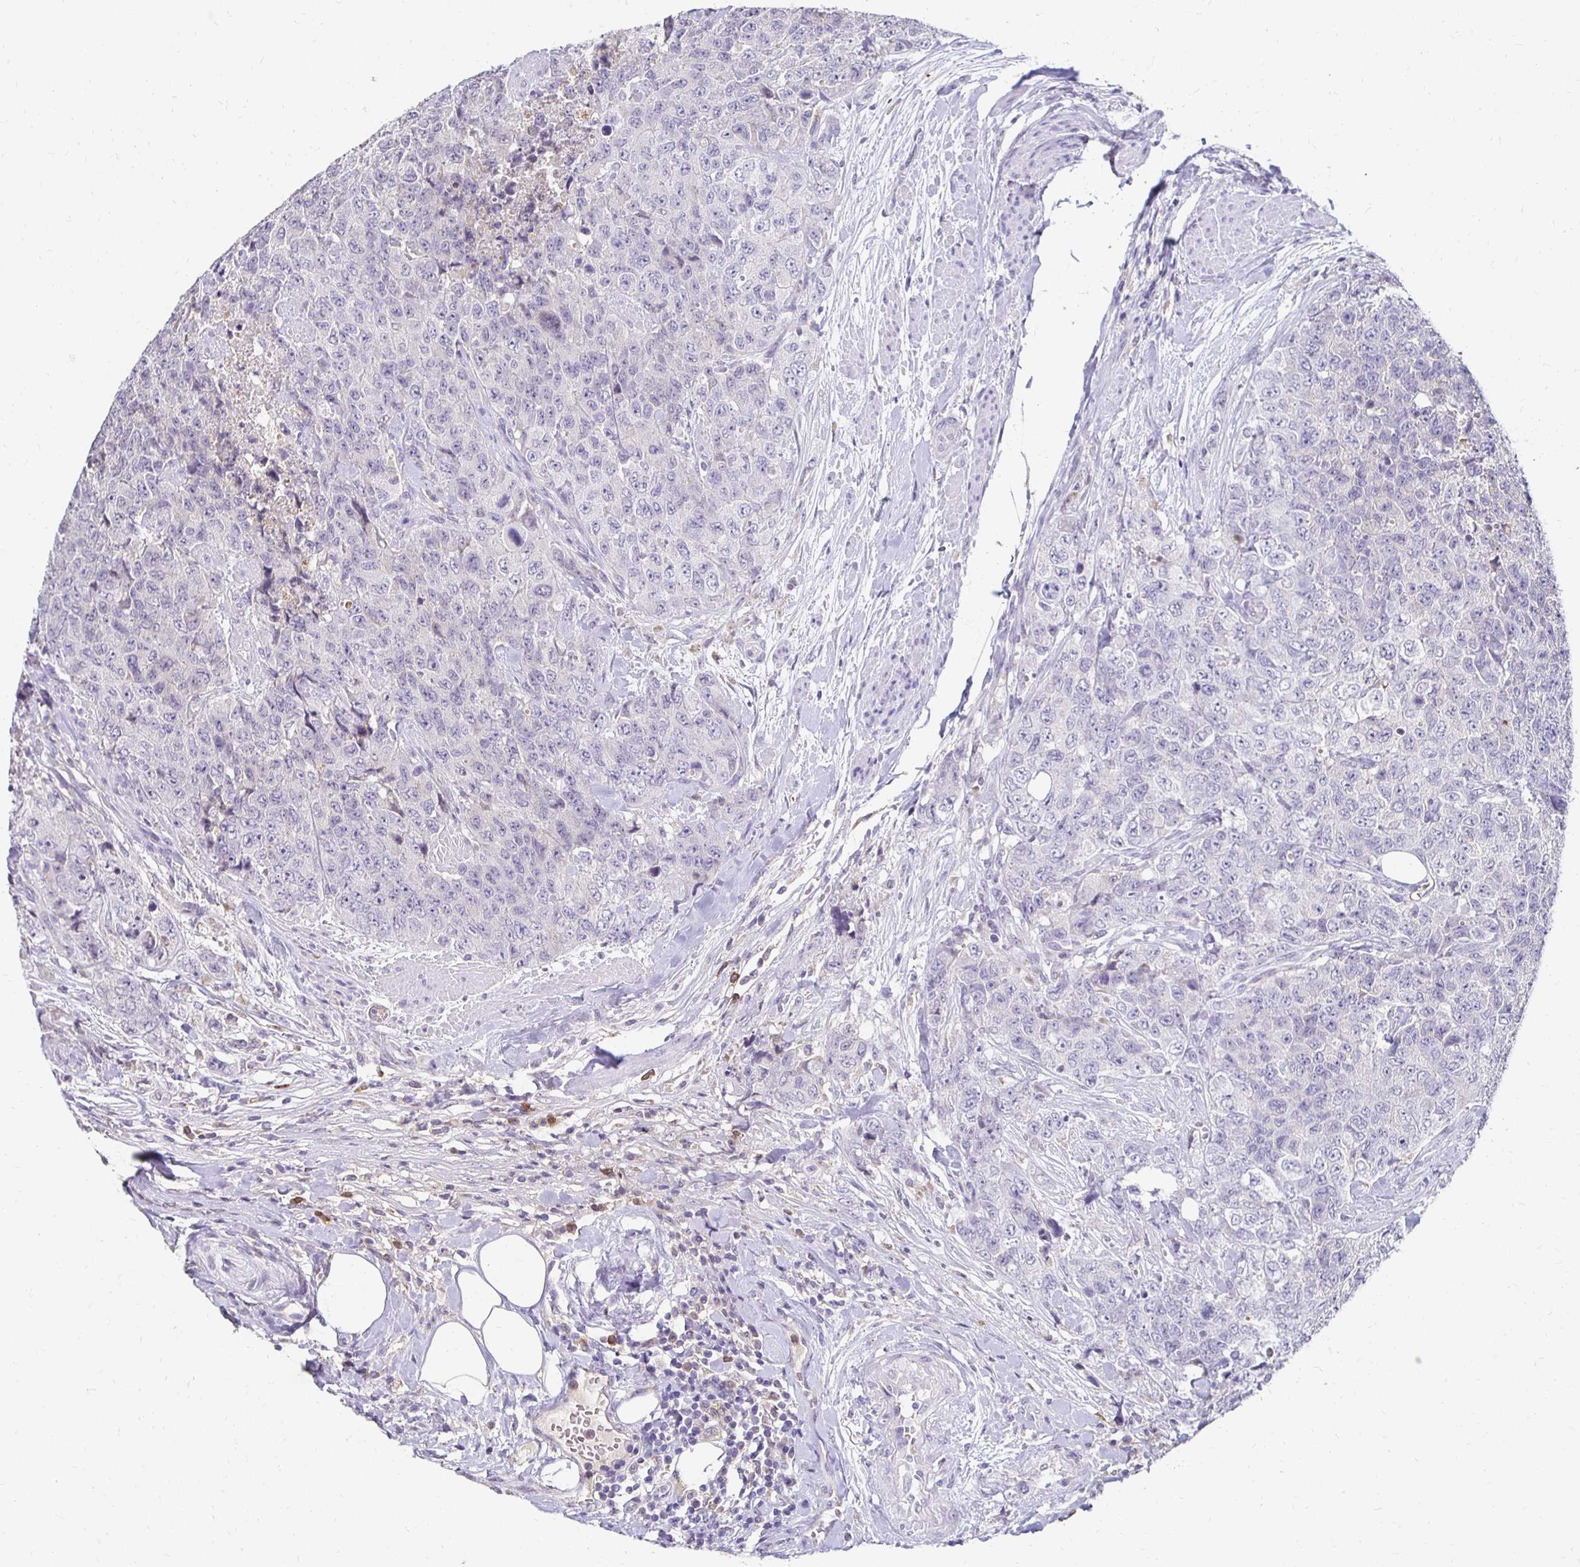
{"staining": {"intensity": "negative", "quantity": "none", "location": "none"}, "tissue": "urothelial cancer", "cell_type": "Tumor cells", "image_type": "cancer", "snomed": [{"axis": "morphology", "description": "Urothelial carcinoma, High grade"}, {"axis": "topography", "description": "Urinary bladder"}], "caption": "Immunohistochemistry of human urothelial cancer displays no expression in tumor cells. (Stains: DAB (3,3'-diaminobenzidine) immunohistochemistry with hematoxylin counter stain, Microscopy: brightfield microscopy at high magnification).", "gene": "GK2", "patient": {"sex": "female", "age": 78}}